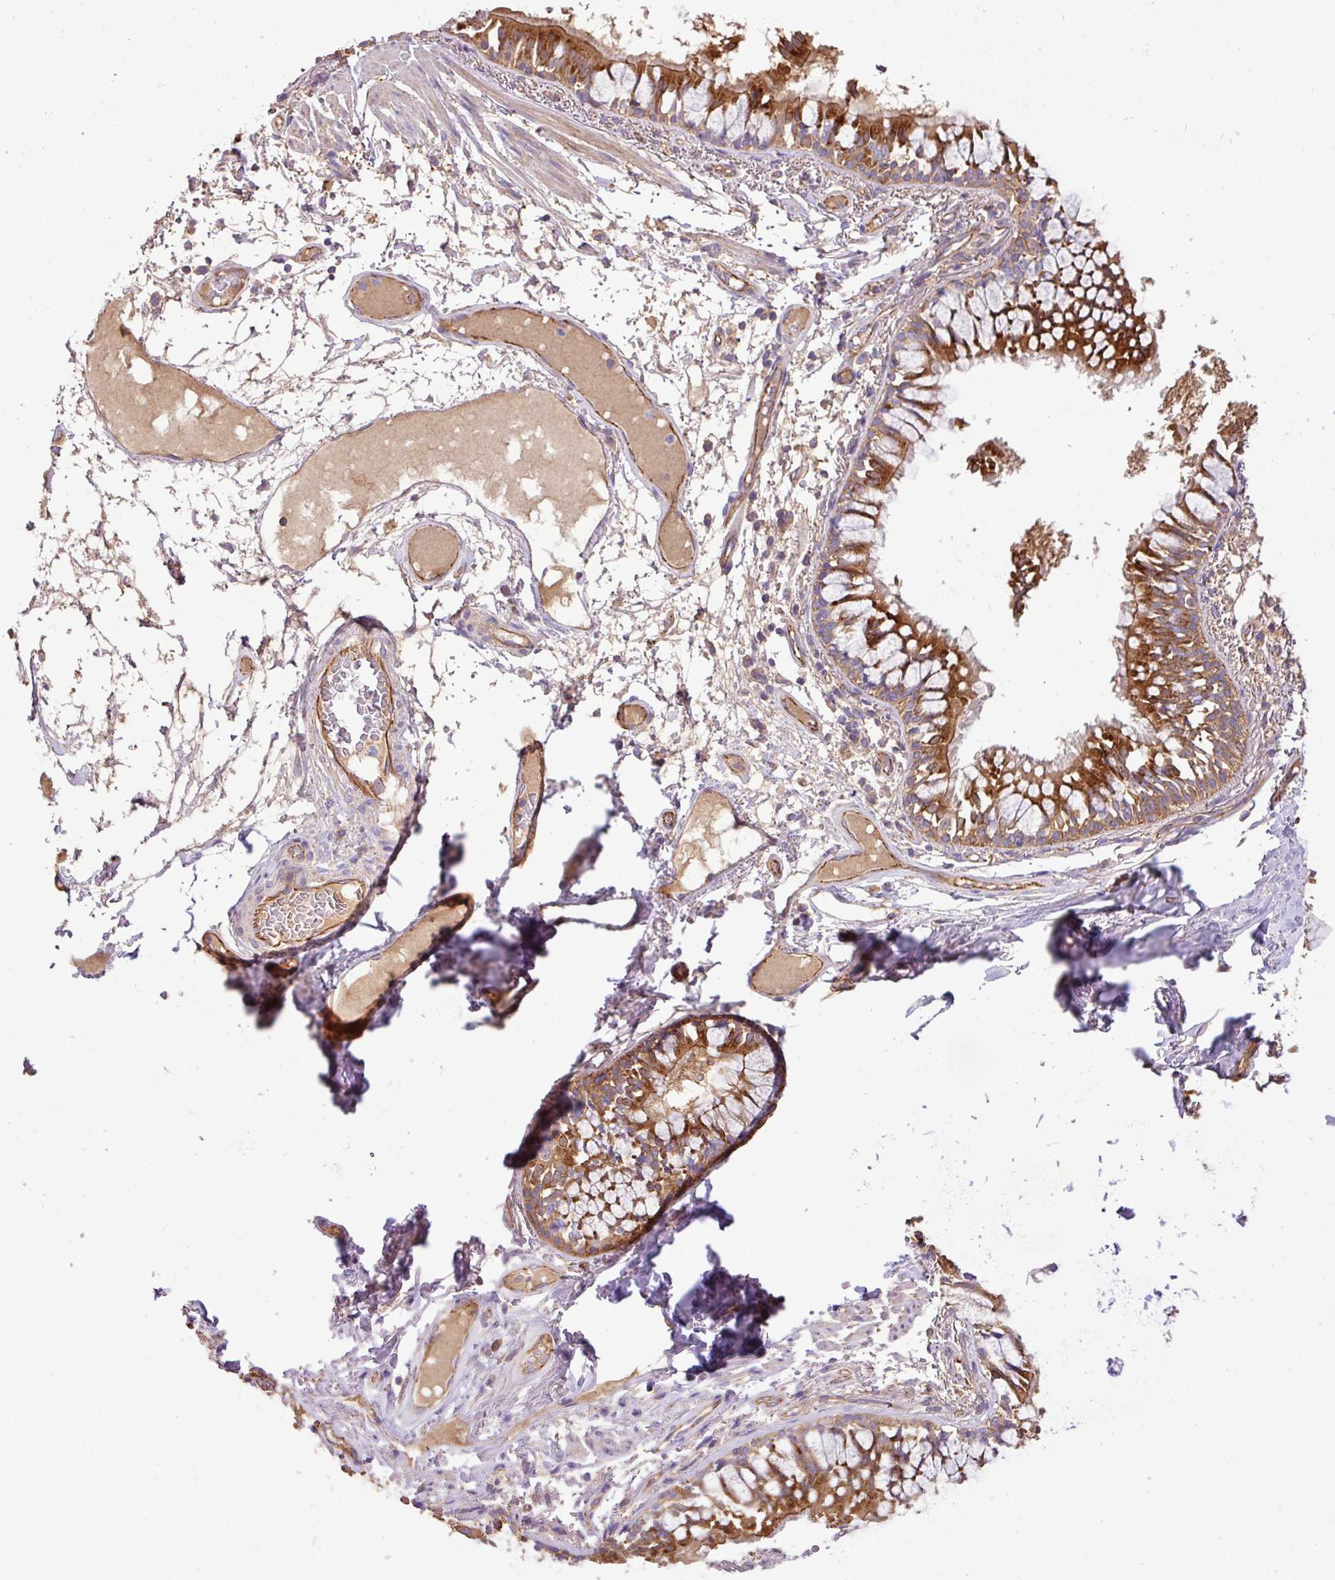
{"staining": {"intensity": "moderate", "quantity": ">75%", "location": "cytoplasmic/membranous"}, "tissue": "soft tissue", "cell_type": "Fibroblasts", "image_type": "normal", "snomed": [{"axis": "morphology", "description": "Normal tissue, NOS"}, {"axis": "topography", "description": "Bronchus"}], "caption": "Brown immunohistochemical staining in benign human soft tissue exhibits moderate cytoplasmic/membranous positivity in about >75% of fibroblasts.", "gene": "LRRC53", "patient": {"sex": "male", "age": 70}}